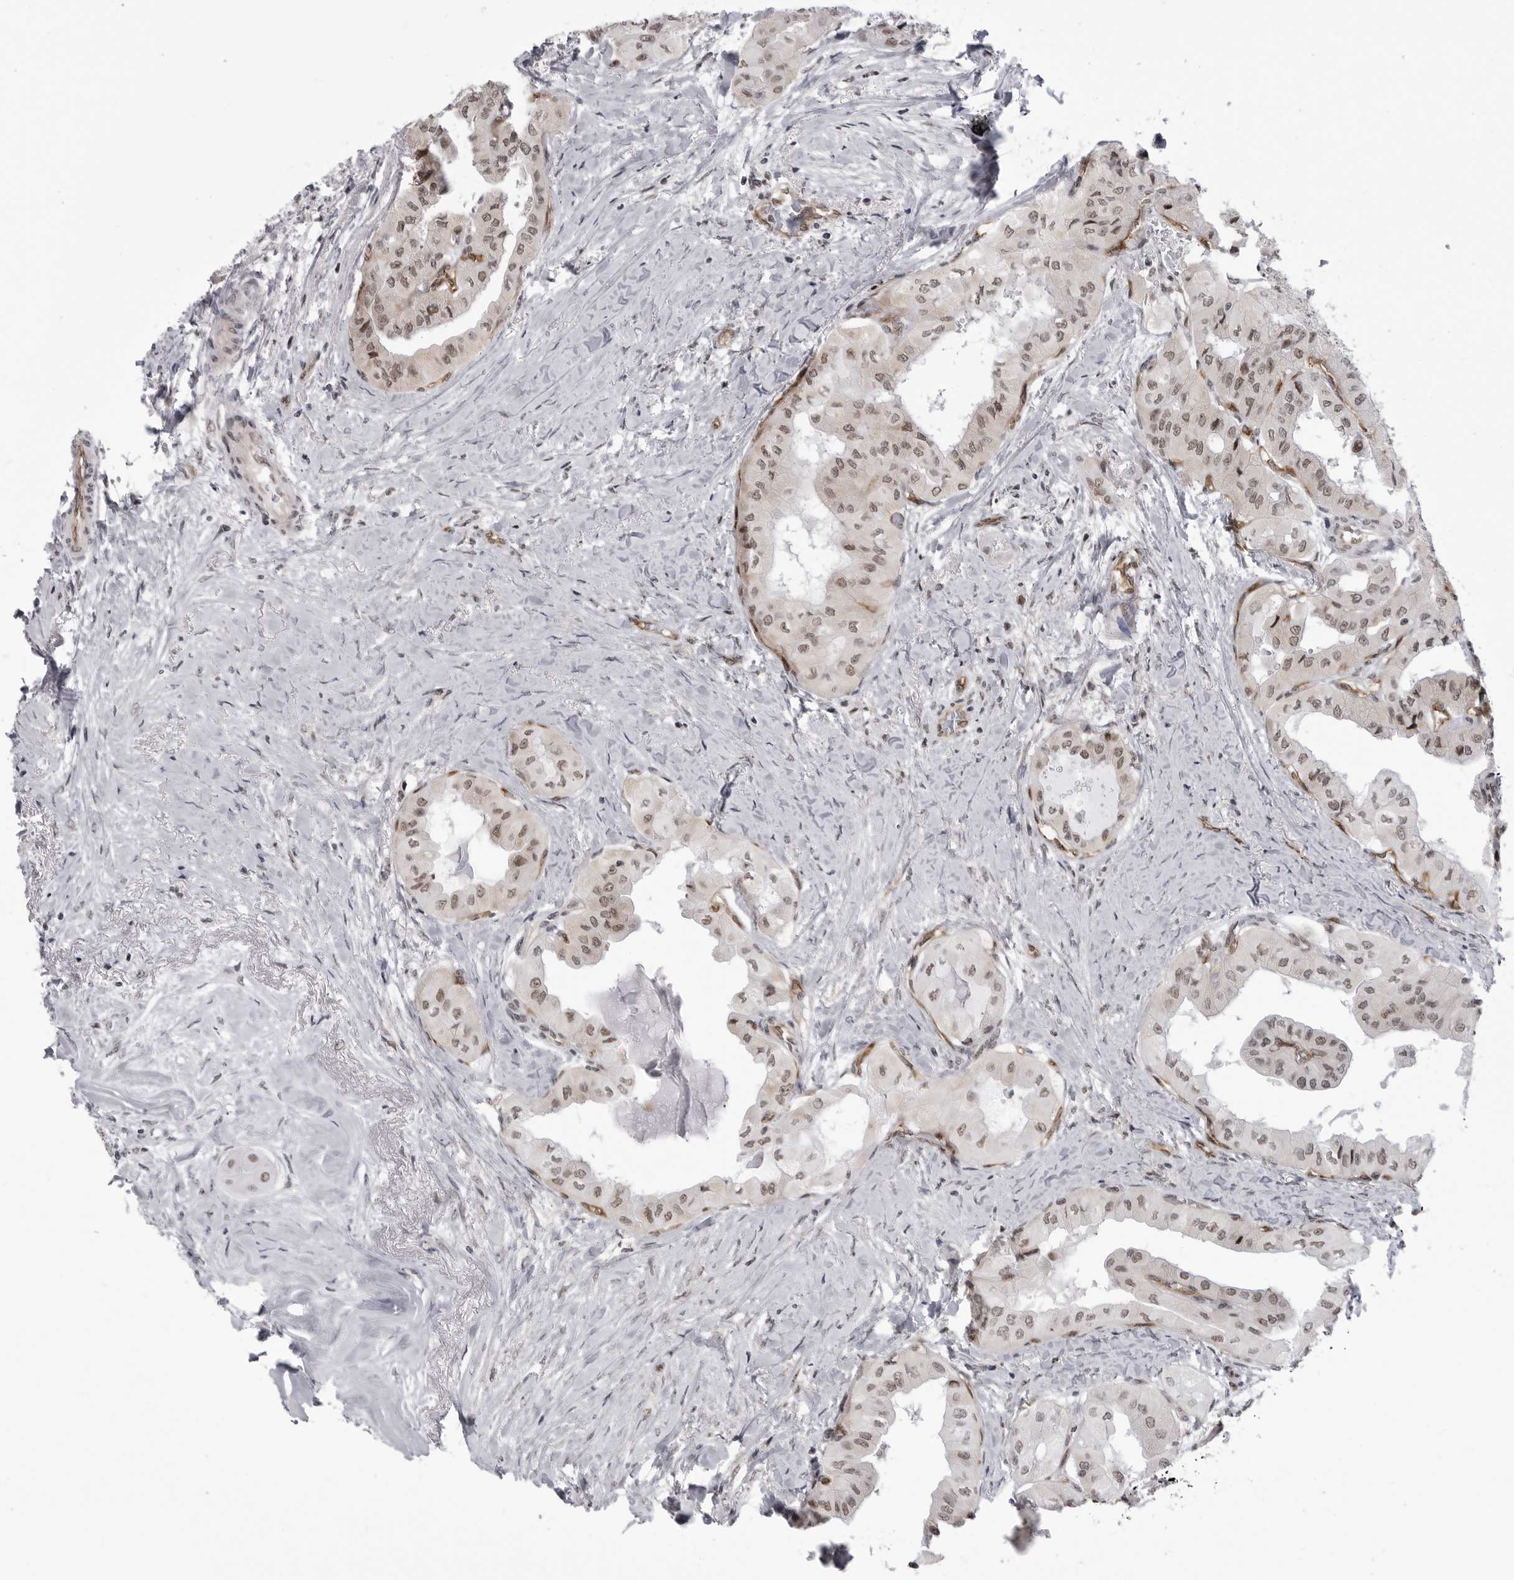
{"staining": {"intensity": "moderate", "quantity": ">75%", "location": "nuclear"}, "tissue": "thyroid cancer", "cell_type": "Tumor cells", "image_type": "cancer", "snomed": [{"axis": "morphology", "description": "Papillary adenocarcinoma, NOS"}, {"axis": "topography", "description": "Thyroid gland"}], "caption": "Thyroid cancer stained with a brown dye displays moderate nuclear positive positivity in approximately >75% of tumor cells.", "gene": "RNF26", "patient": {"sex": "female", "age": 59}}